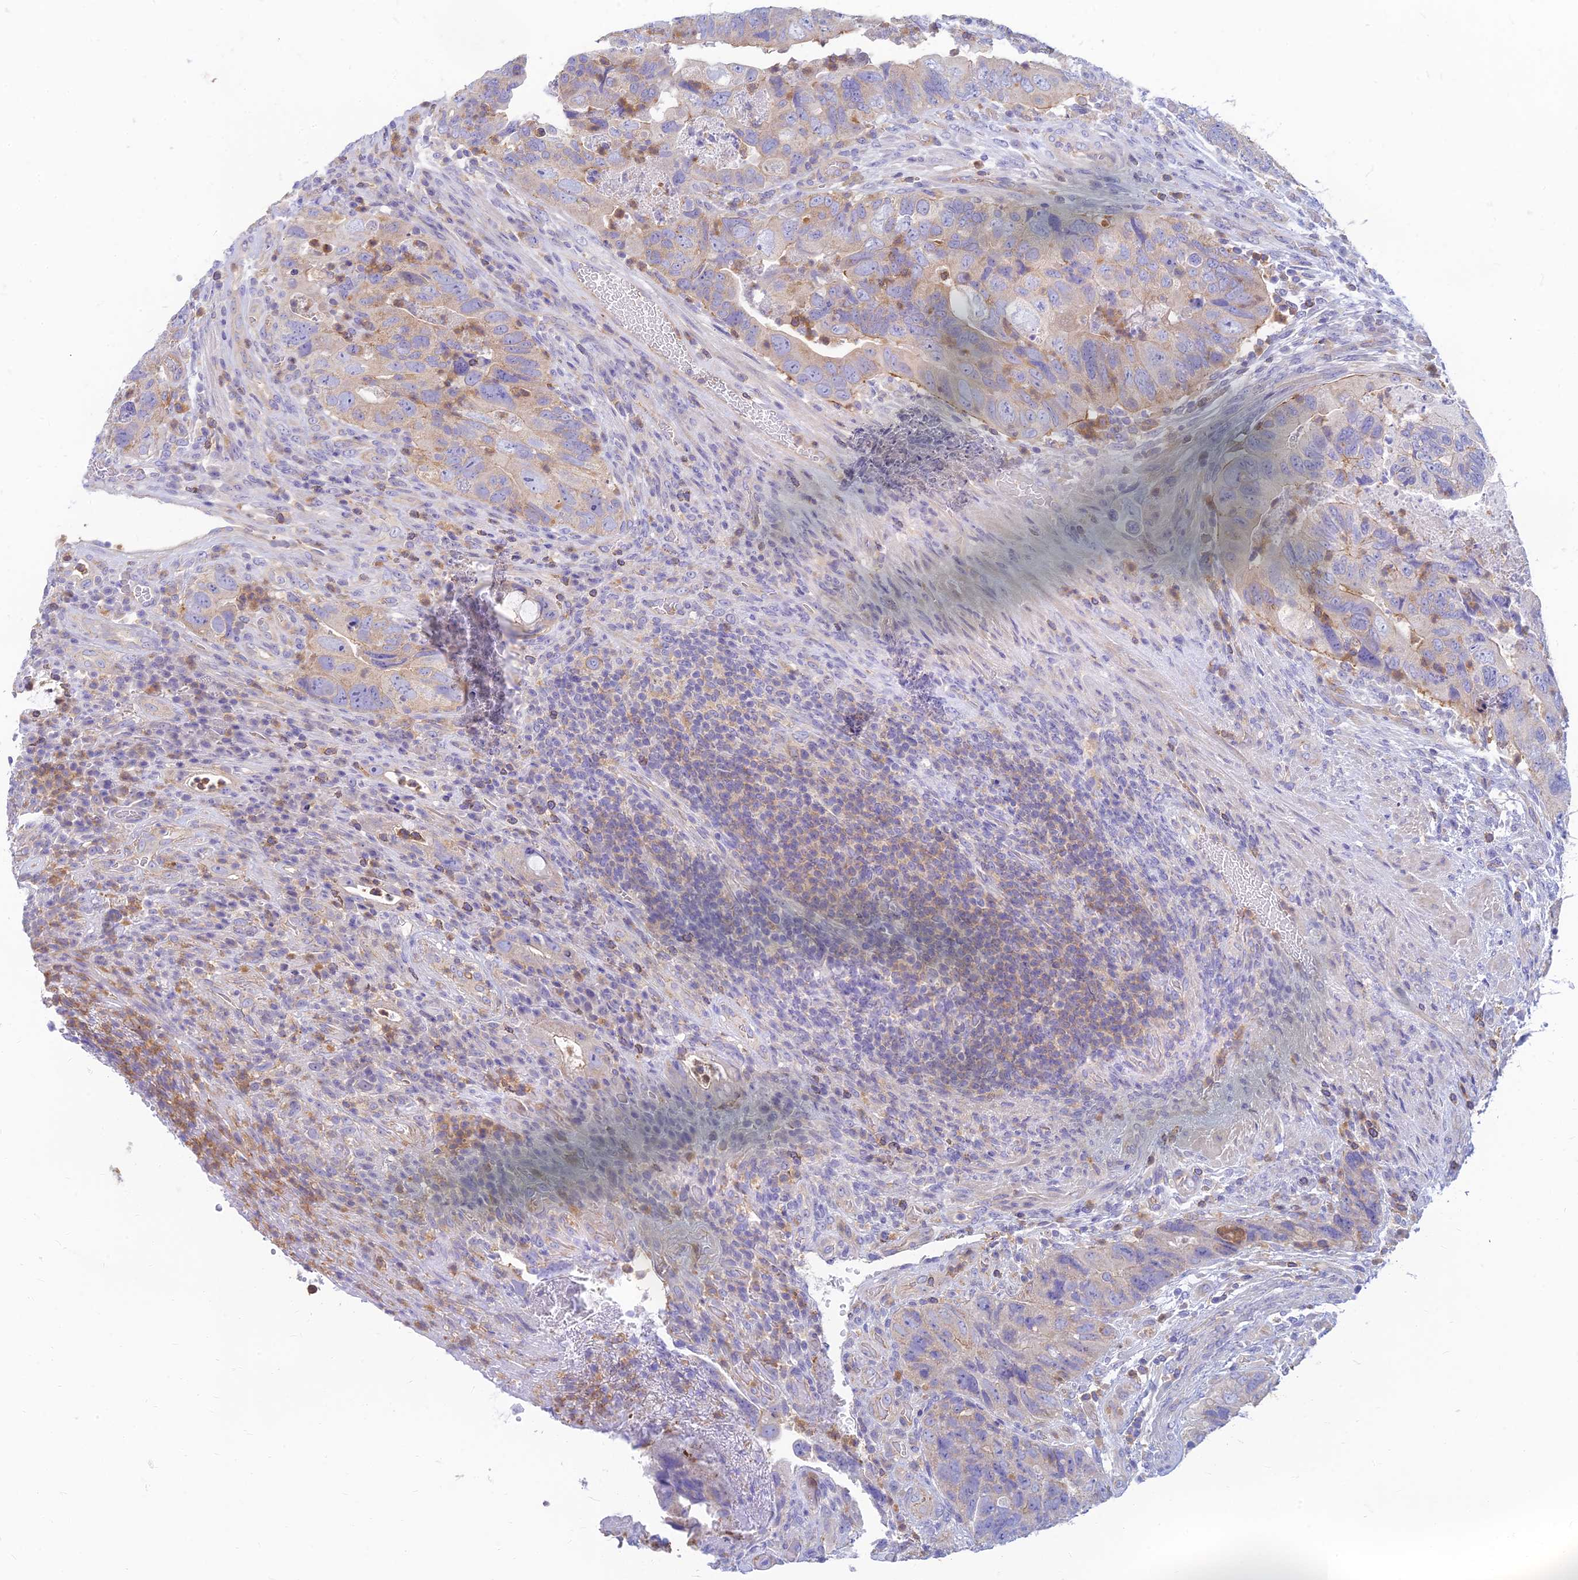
{"staining": {"intensity": "weak", "quantity": "<25%", "location": "cytoplasmic/membranous"}, "tissue": "colorectal cancer", "cell_type": "Tumor cells", "image_type": "cancer", "snomed": [{"axis": "morphology", "description": "Adenocarcinoma, NOS"}, {"axis": "topography", "description": "Rectum"}], "caption": "DAB (3,3'-diaminobenzidine) immunohistochemical staining of colorectal cancer displays no significant positivity in tumor cells. (Brightfield microscopy of DAB (3,3'-diaminobenzidine) IHC at high magnification).", "gene": "STRN4", "patient": {"sex": "male", "age": 63}}